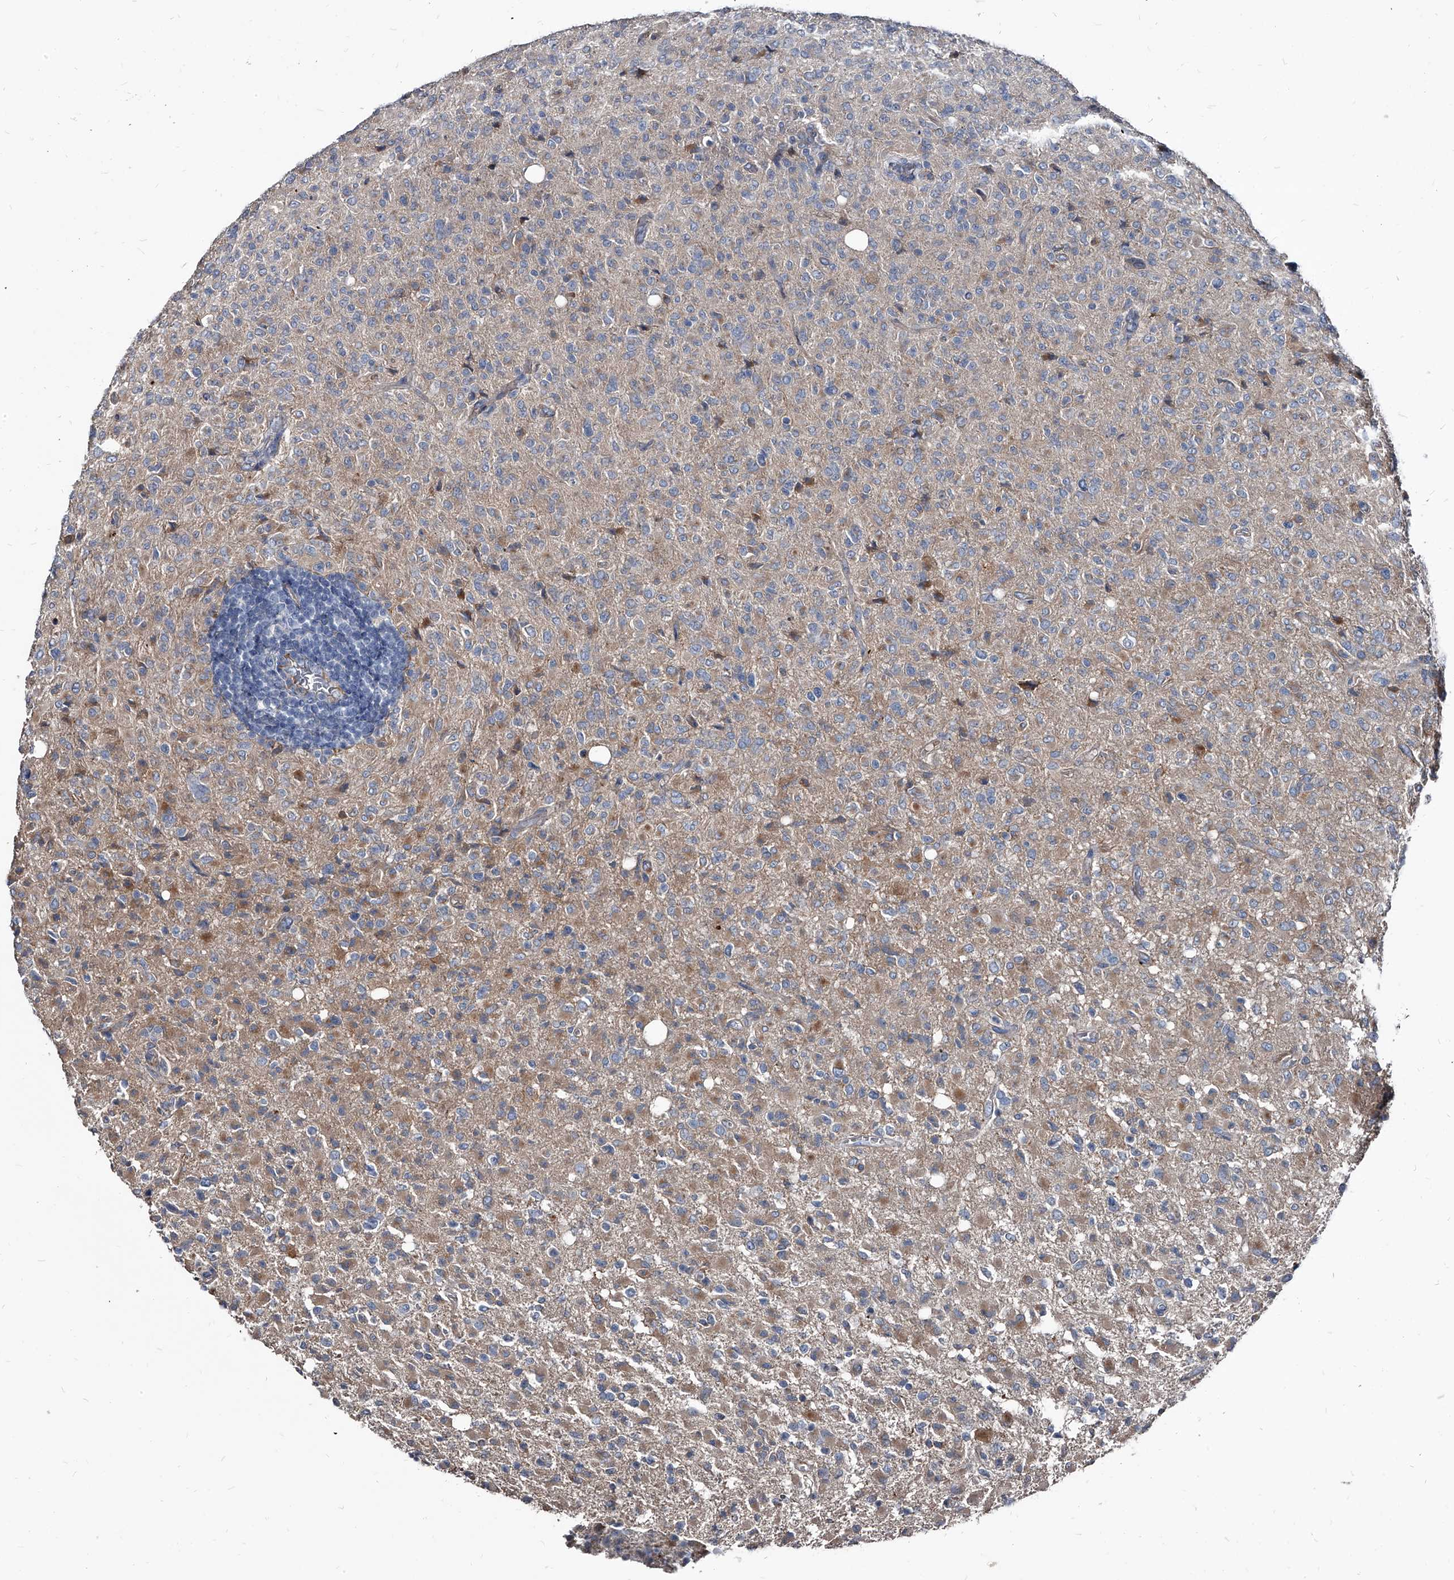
{"staining": {"intensity": "weak", "quantity": "<25%", "location": "cytoplasmic/membranous"}, "tissue": "glioma", "cell_type": "Tumor cells", "image_type": "cancer", "snomed": [{"axis": "morphology", "description": "Glioma, malignant, High grade"}, {"axis": "topography", "description": "Brain"}], "caption": "DAB immunohistochemical staining of human malignant high-grade glioma reveals no significant staining in tumor cells. (Brightfield microscopy of DAB immunohistochemistry at high magnification).", "gene": "PGLYRP3", "patient": {"sex": "female", "age": 57}}